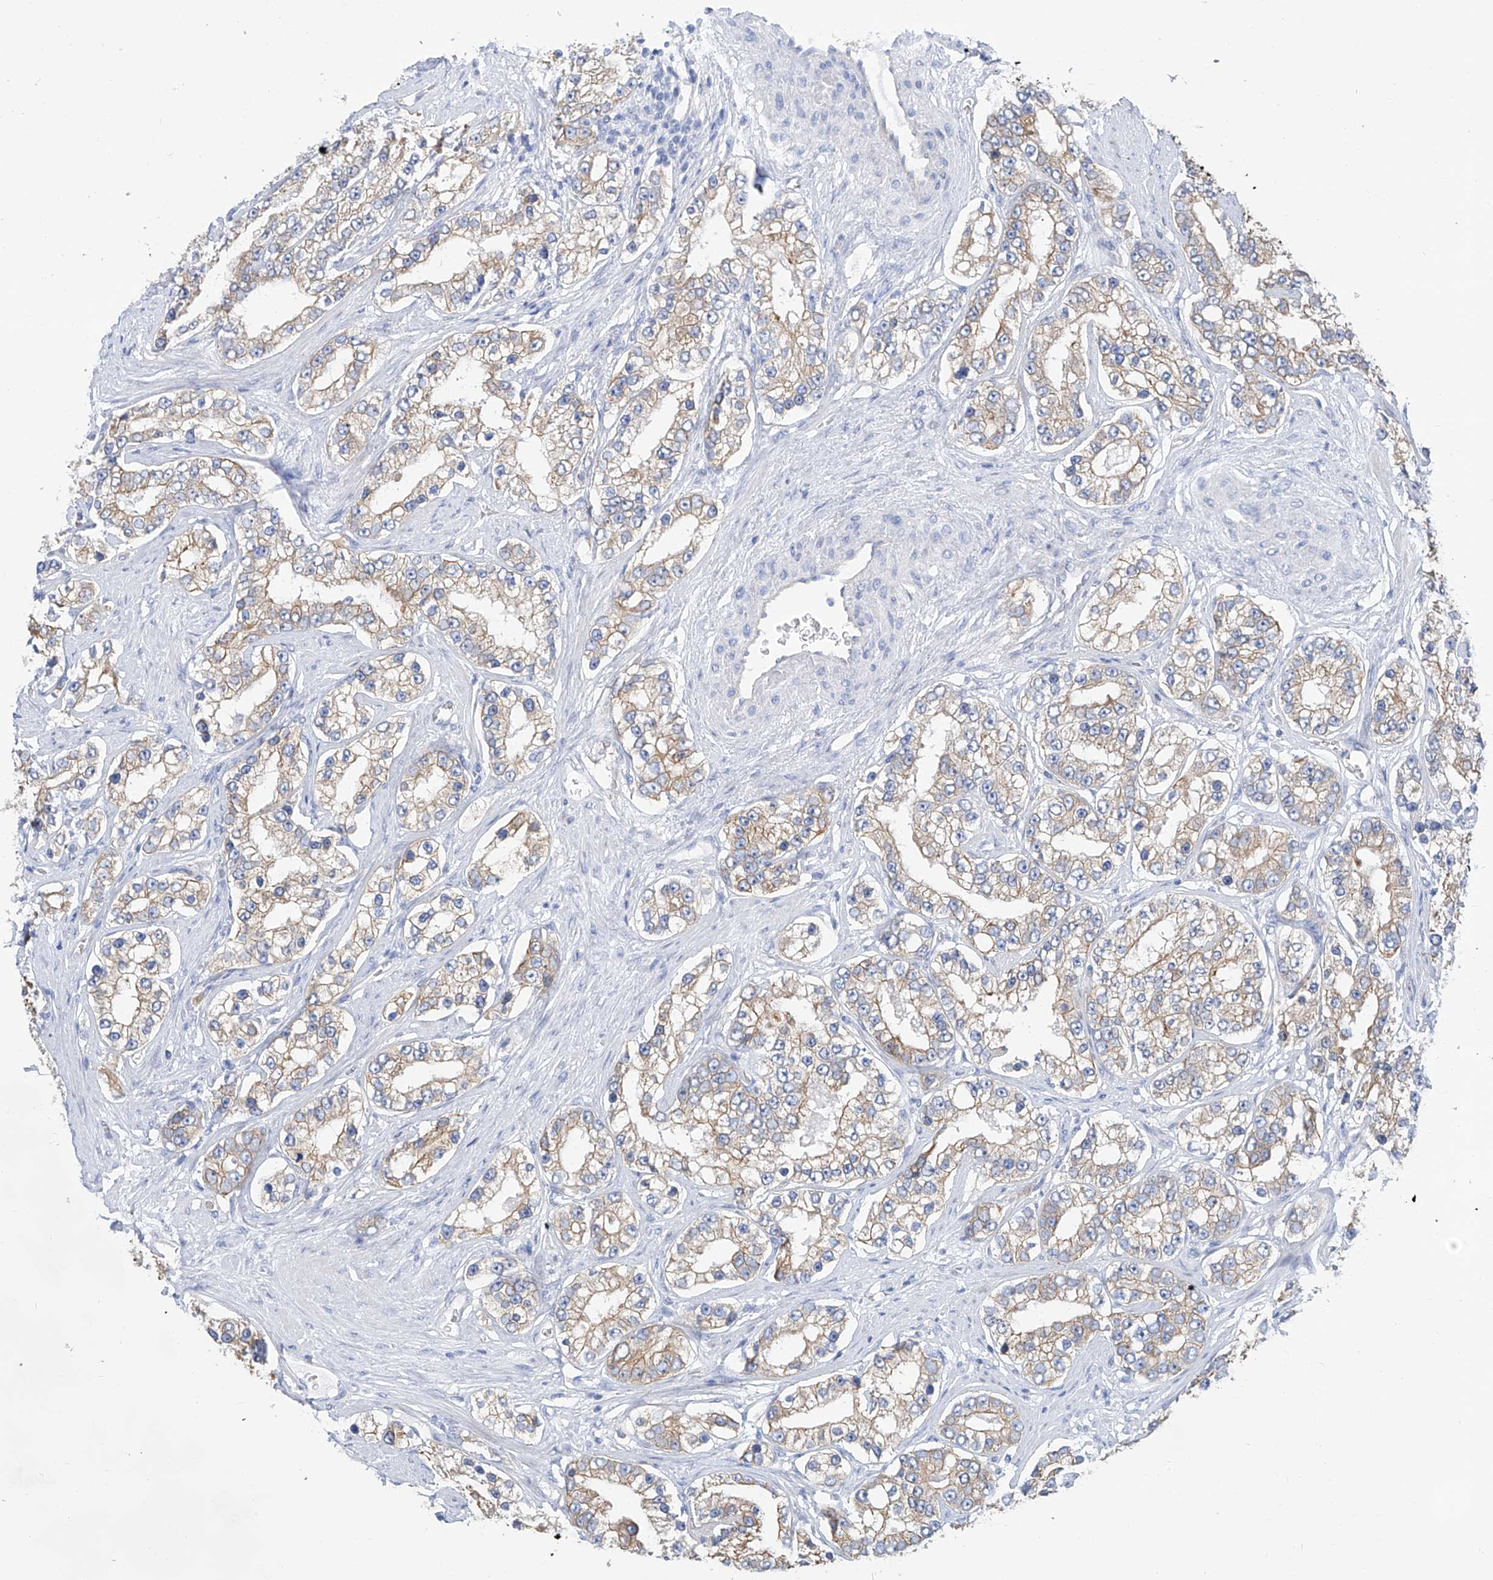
{"staining": {"intensity": "moderate", "quantity": "25%-75%", "location": "cytoplasmic/membranous"}, "tissue": "prostate cancer", "cell_type": "Tumor cells", "image_type": "cancer", "snomed": [{"axis": "morphology", "description": "Normal tissue, NOS"}, {"axis": "morphology", "description": "Adenocarcinoma, High grade"}, {"axis": "topography", "description": "Prostate"}], "caption": "A medium amount of moderate cytoplasmic/membranous expression is identified in about 25%-75% of tumor cells in adenocarcinoma (high-grade) (prostate) tissue.", "gene": "PIK3C2B", "patient": {"sex": "male", "age": 83}}